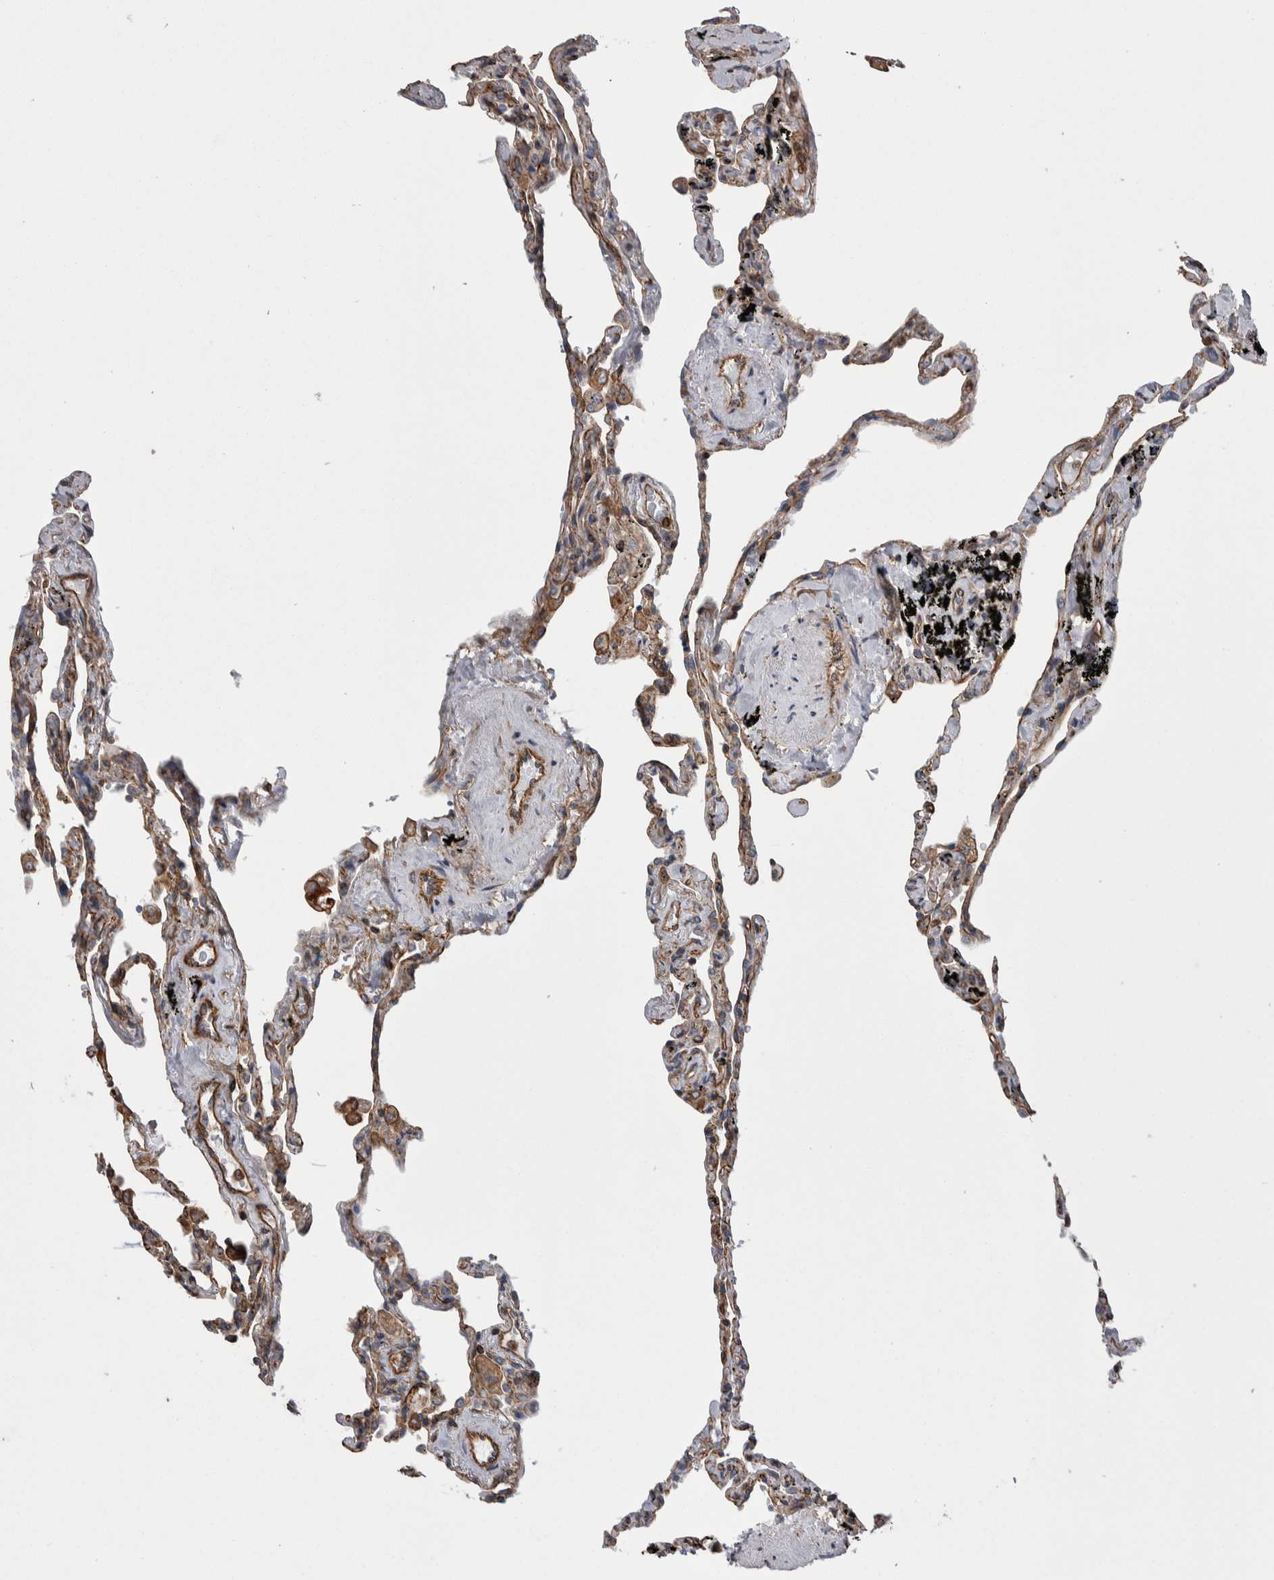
{"staining": {"intensity": "moderate", "quantity": "25%-75%", "location": "cytoplasmic/membranous"}, "tissue": "lung", "cell_type": "Alveolar cells", "image_type": "normal", "snomed": [{"axis": "morphology", "description": "Normal tissue, NOS"}, {"axis": "topography", "description": "Lung"}], "caption": "Lung was stained to show a protein in brown. There is medium levels of moderate cytoplasmic/membranous expression in about 25%-75% of alveolar cells.", "gene": "KIF12", "patient": {"sex": "male", "age": 59}}